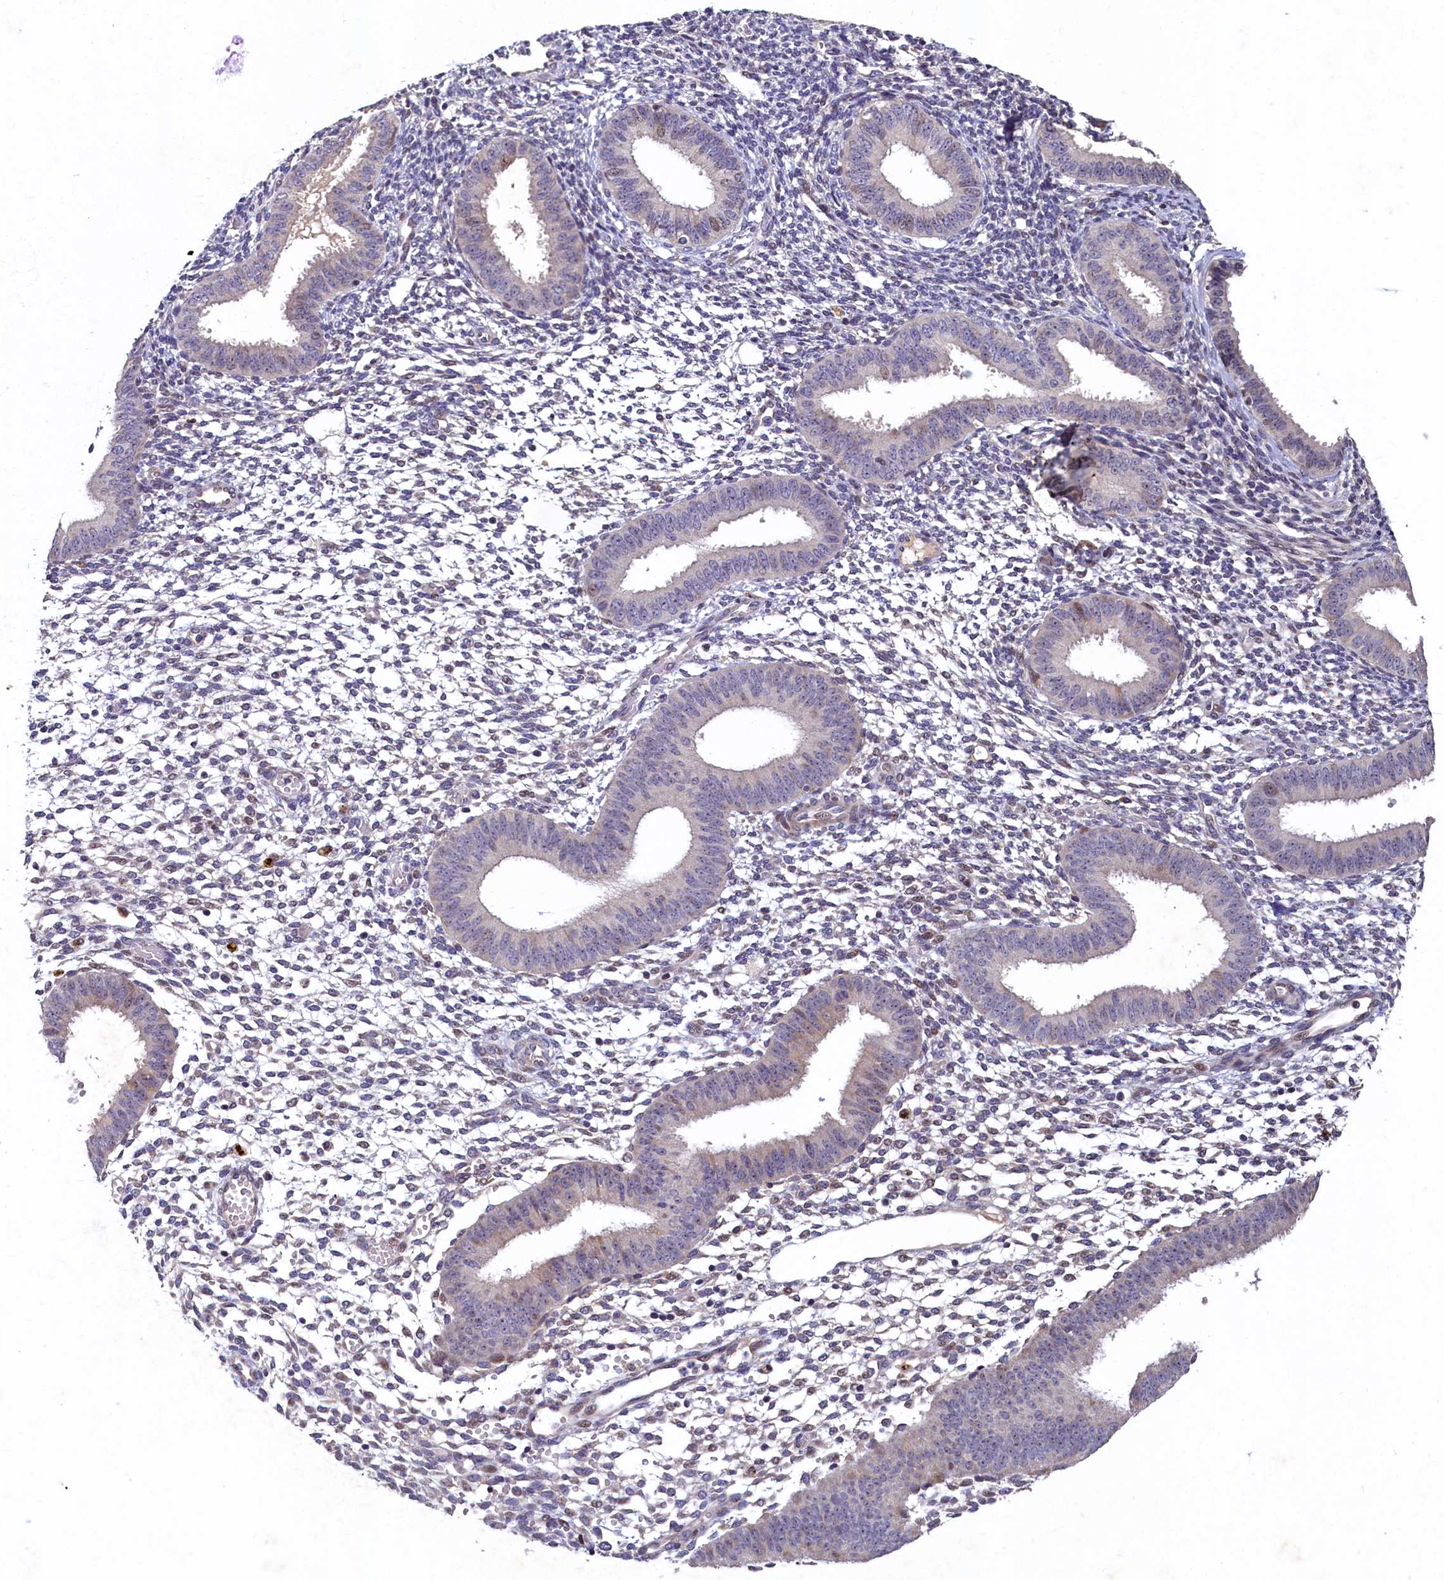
{"staining": {"intensity": "negative", "quantity": "none", "location": "none"}, "tissue": "endometrium", "cell_type": "Cells in endometrial stroma", "image_type": "normal", "snomed": [{"axis": "morphology", "description": "Normal tissue, NOS"}, {"axis": "topography", "description": "Uterus"}, {"axis": "topography", "description": "Endometrium"}], "caption": "A high-resolution histopathology image shows IHC staining of benign endometrium, which shows no significant expression in cells in endometrial stroma.", "gene": "LATS2", "patient": {"sex": "female", "age": 48}}